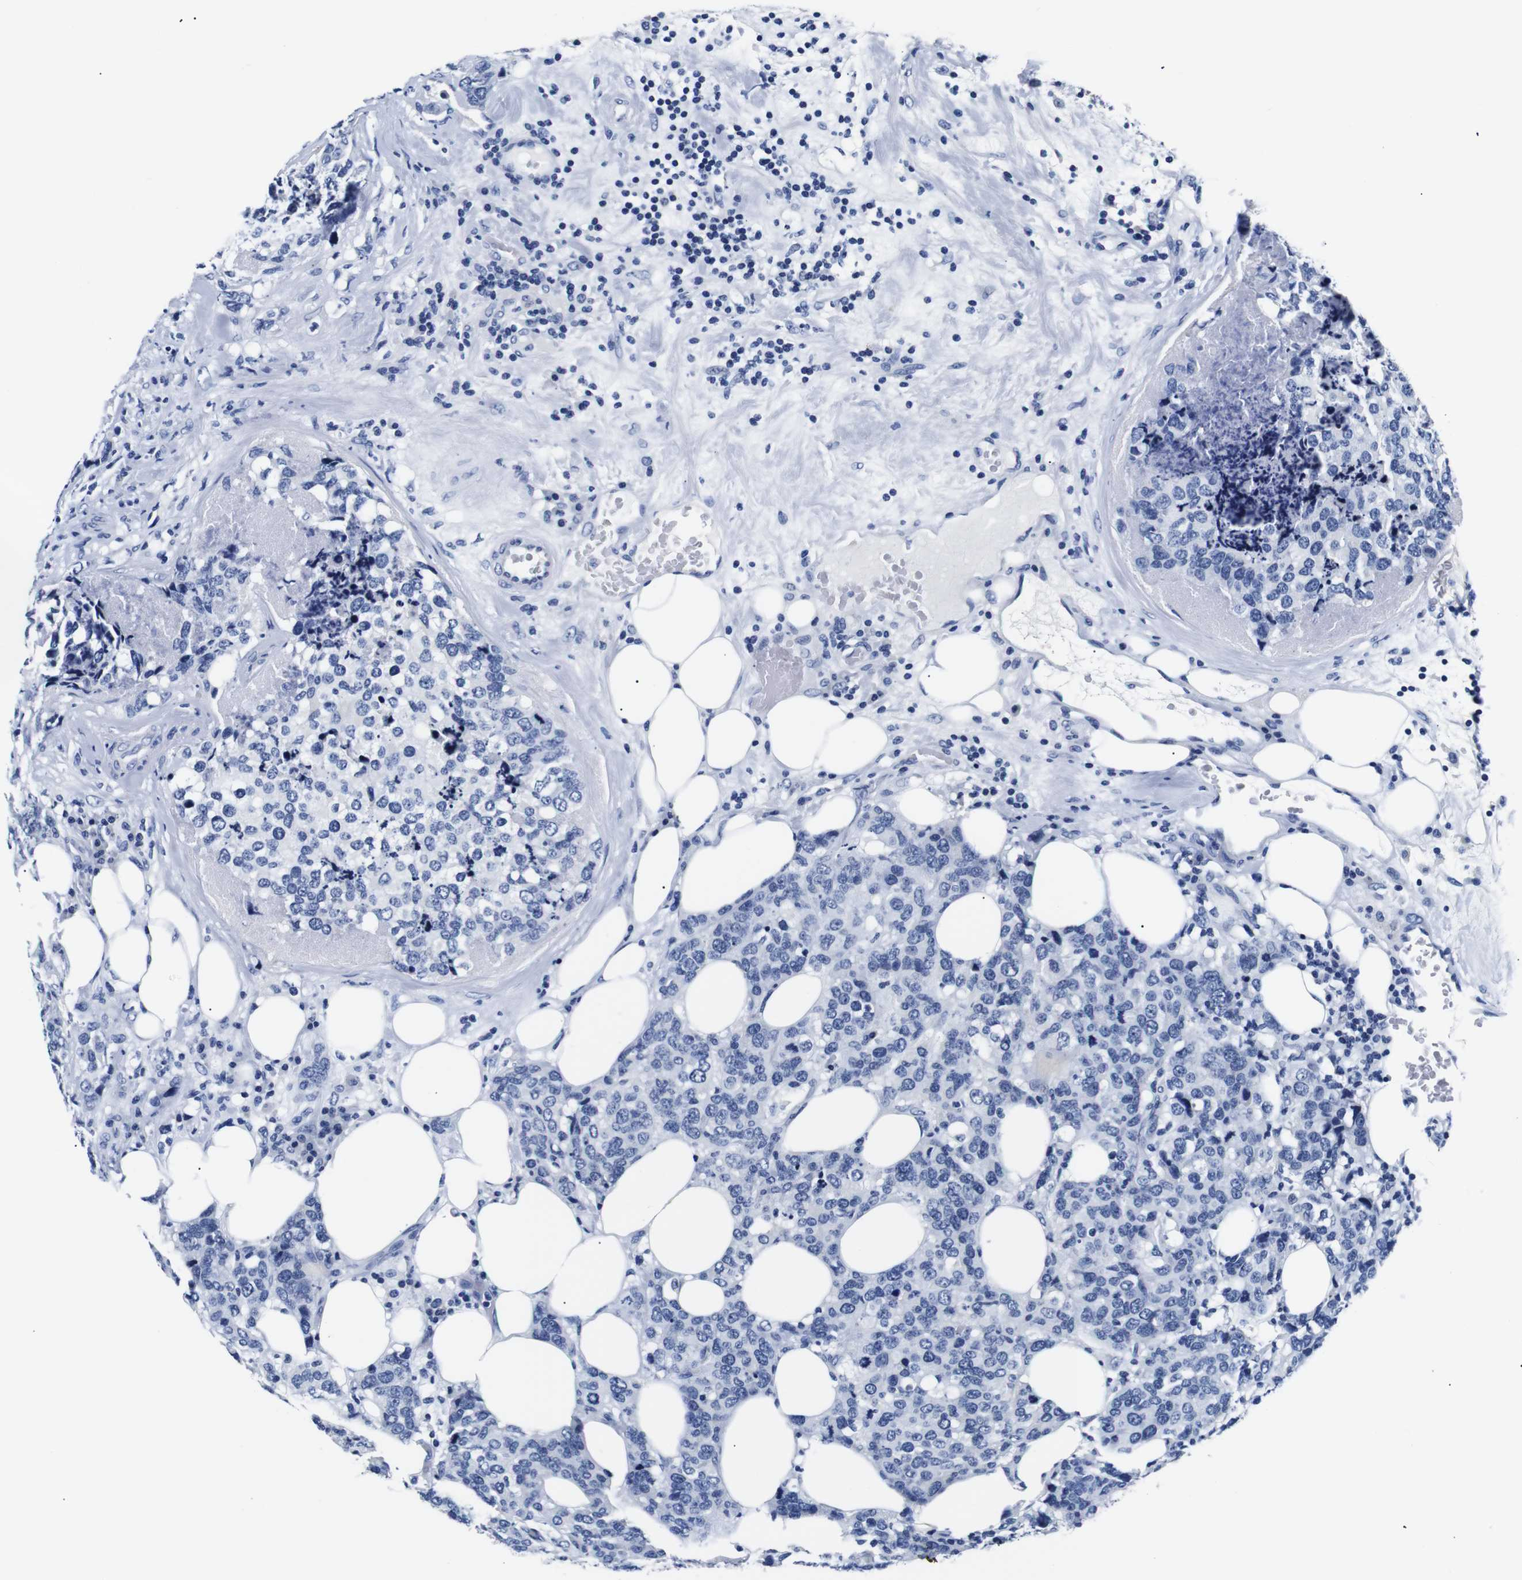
{"staining": {"intensity": "negative", "quantity": "none", "location": "none"}, "tissue": "breast cancer", "cell_type": "Tumor cells", "image_type": "cancer", "snomed": [{"axis": "morphology", "description": "Lobular carcinoma"}, {"axis": "topography", "description": "Breast"}], "caption": "Immunohistochemical staining of lobular carcinoma (breast) displays no significant expression in tumor cells.", "gene": "GAP43", "patient": {"sex": "female", "age": 59}}